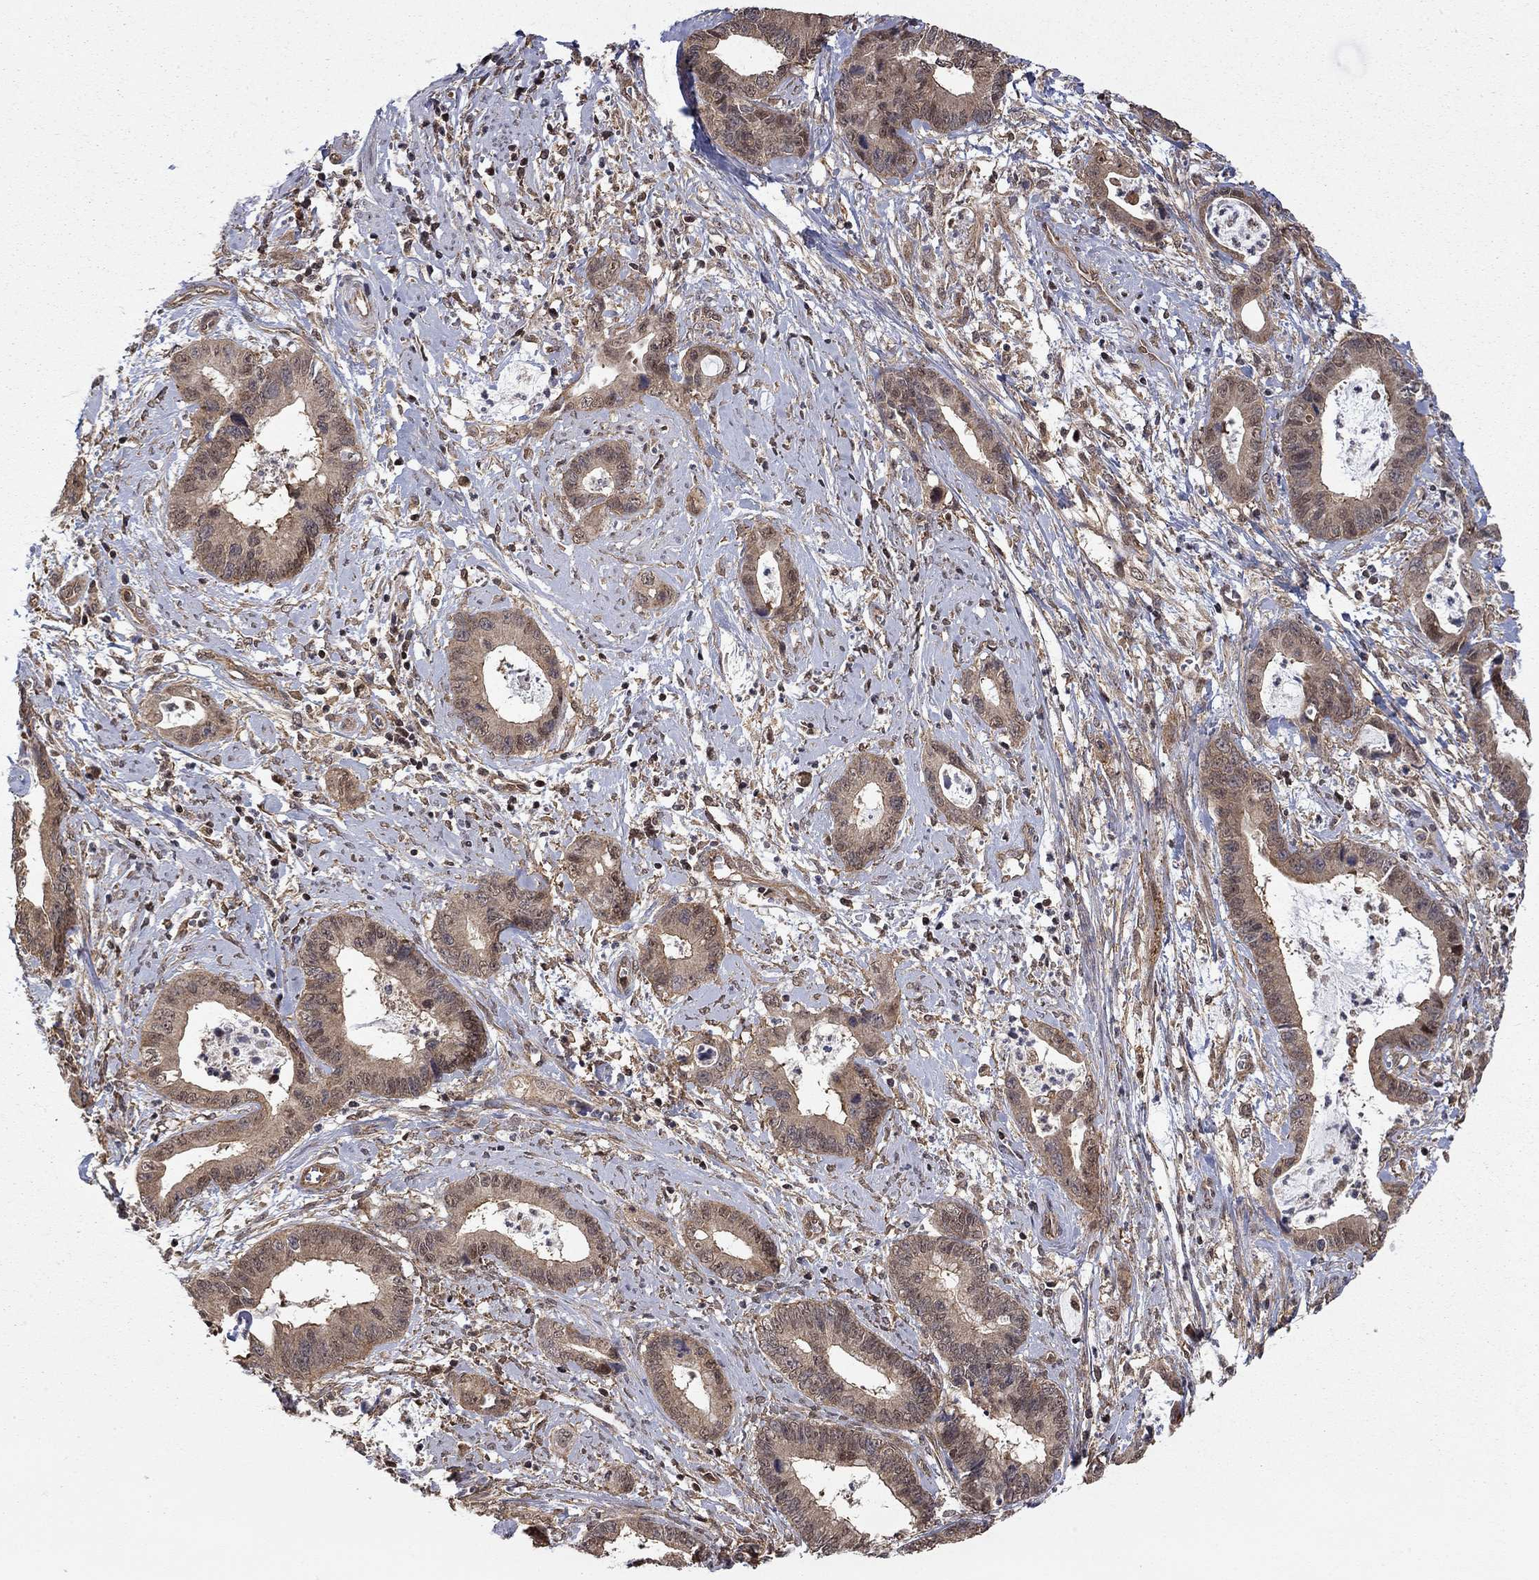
{"staining": {"intensity": "moderate", "quantity": "25%-75%", "location": "cytoplasmic/membranous"}, "tissue": "cervical cancer", "cell_type": "Tumor cells", "image_type": "cancer", "snomed": [{"axis": "morphology", "description": "Adenocarcinoma, NOS"}, {"axis": "topography", "description": "Cervix"}], "caption": "Protein staining reveals moderate cytoplasmic/membranous staining in approximately 25%-75% of tumor cells in adenocarcinoma (cervical).", "gene": "TDP1", "patient": {"sex": "female", "age": 44}}